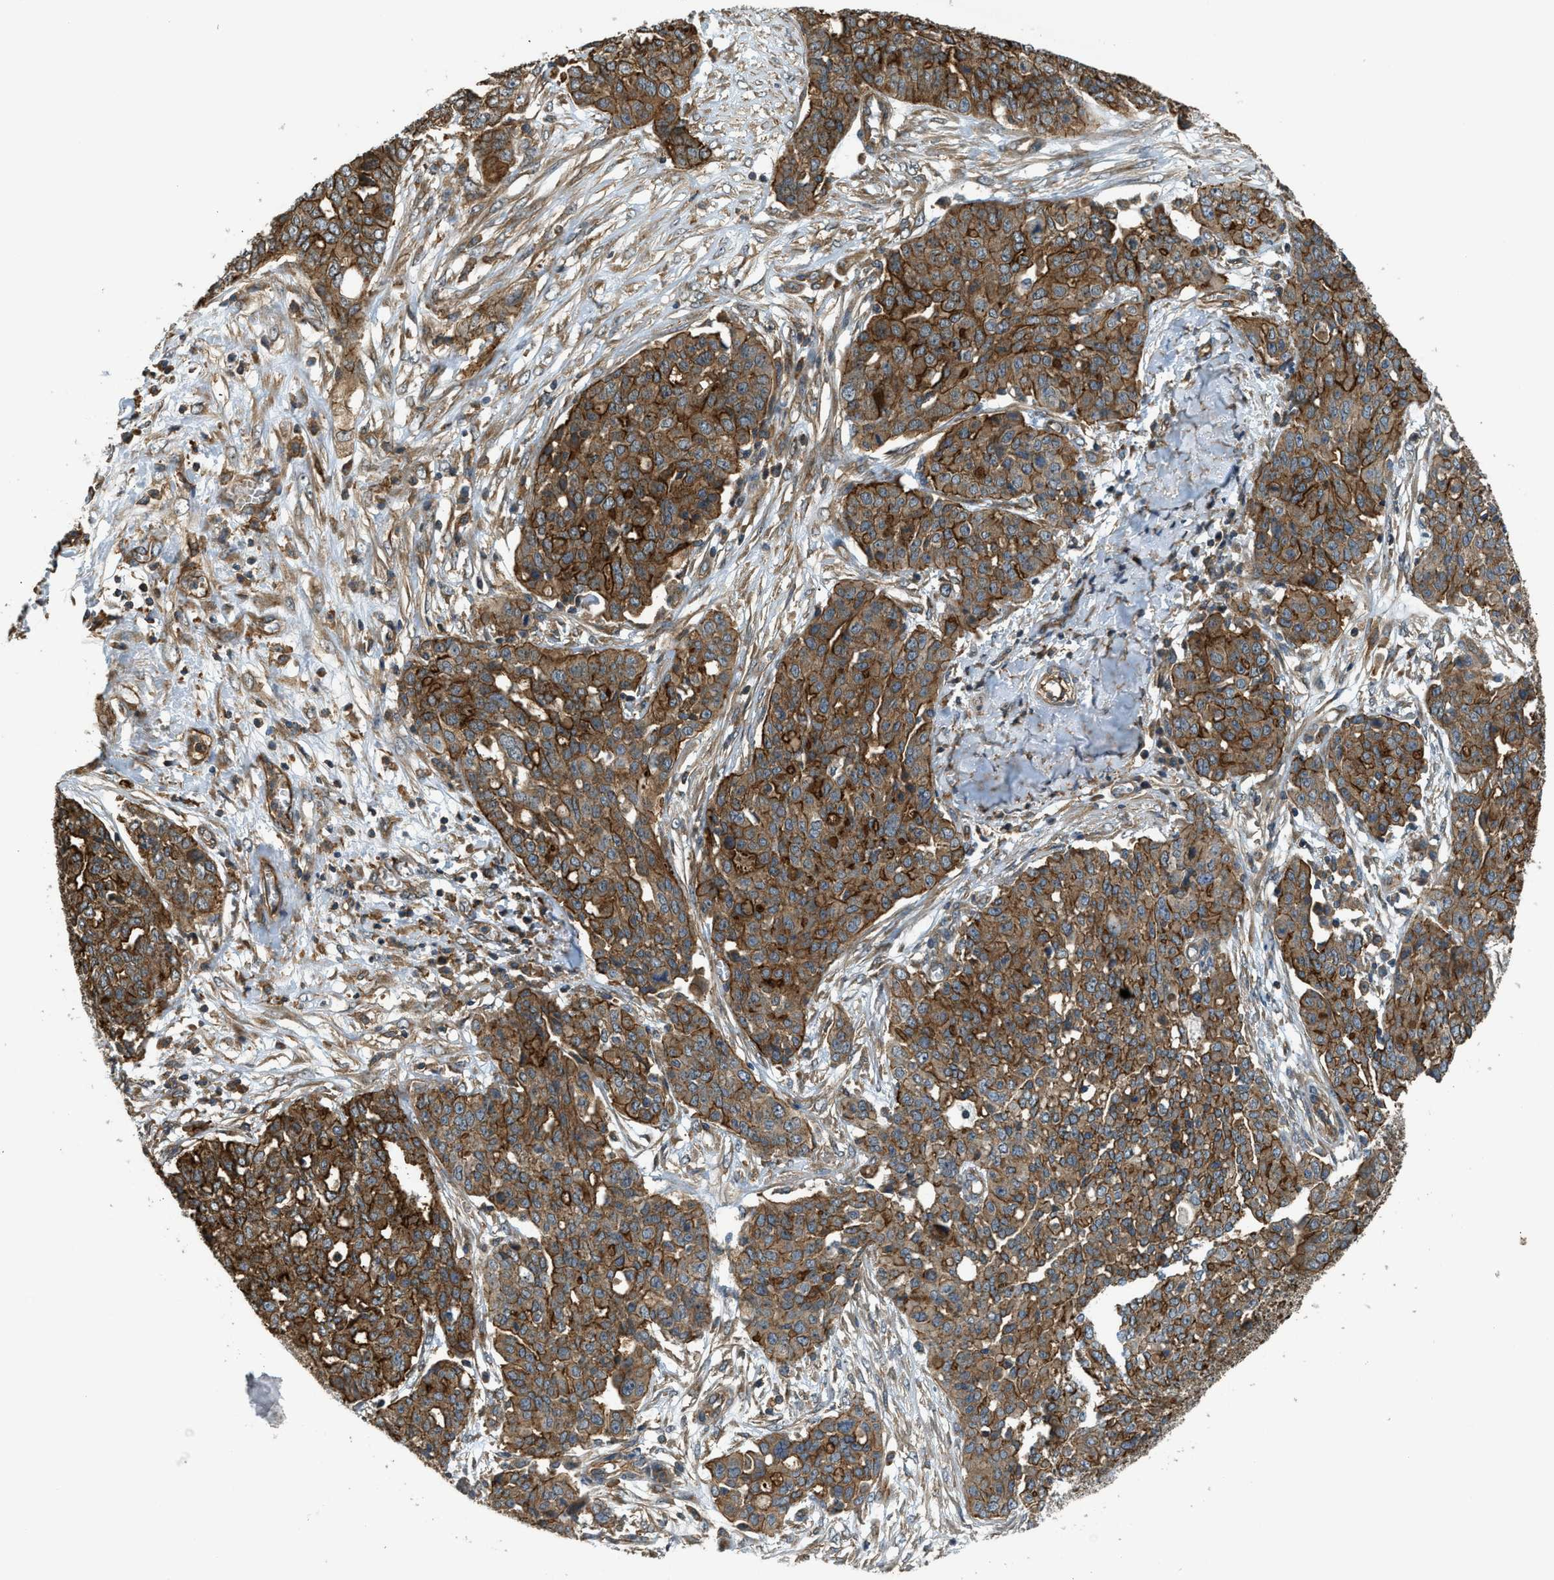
{"staining": {"intensity": "moderate", "quantity": ">75%", "location": "cytoplasmic/membranous"}, "tissue": "ovarian cancer", "cell_type": "Tumor cells", "image_type": "cancer", "snomed": [{"axis": "morphology", "description": "Cystadenocarcinoma, serous, NOS"}, {"axis": "topography", "description": "Soft tissue"}, {"axis": "topography", "description": "Ovary"}], "caption": "Protein expression analysis of human serous cystadenocarcinoma (ovarian) reveals moderate cytoplasmic/membranous expression in about >75% of tumor cells.", "gene": "BAG4", "patient": {"sex": "female", "age": 57}}